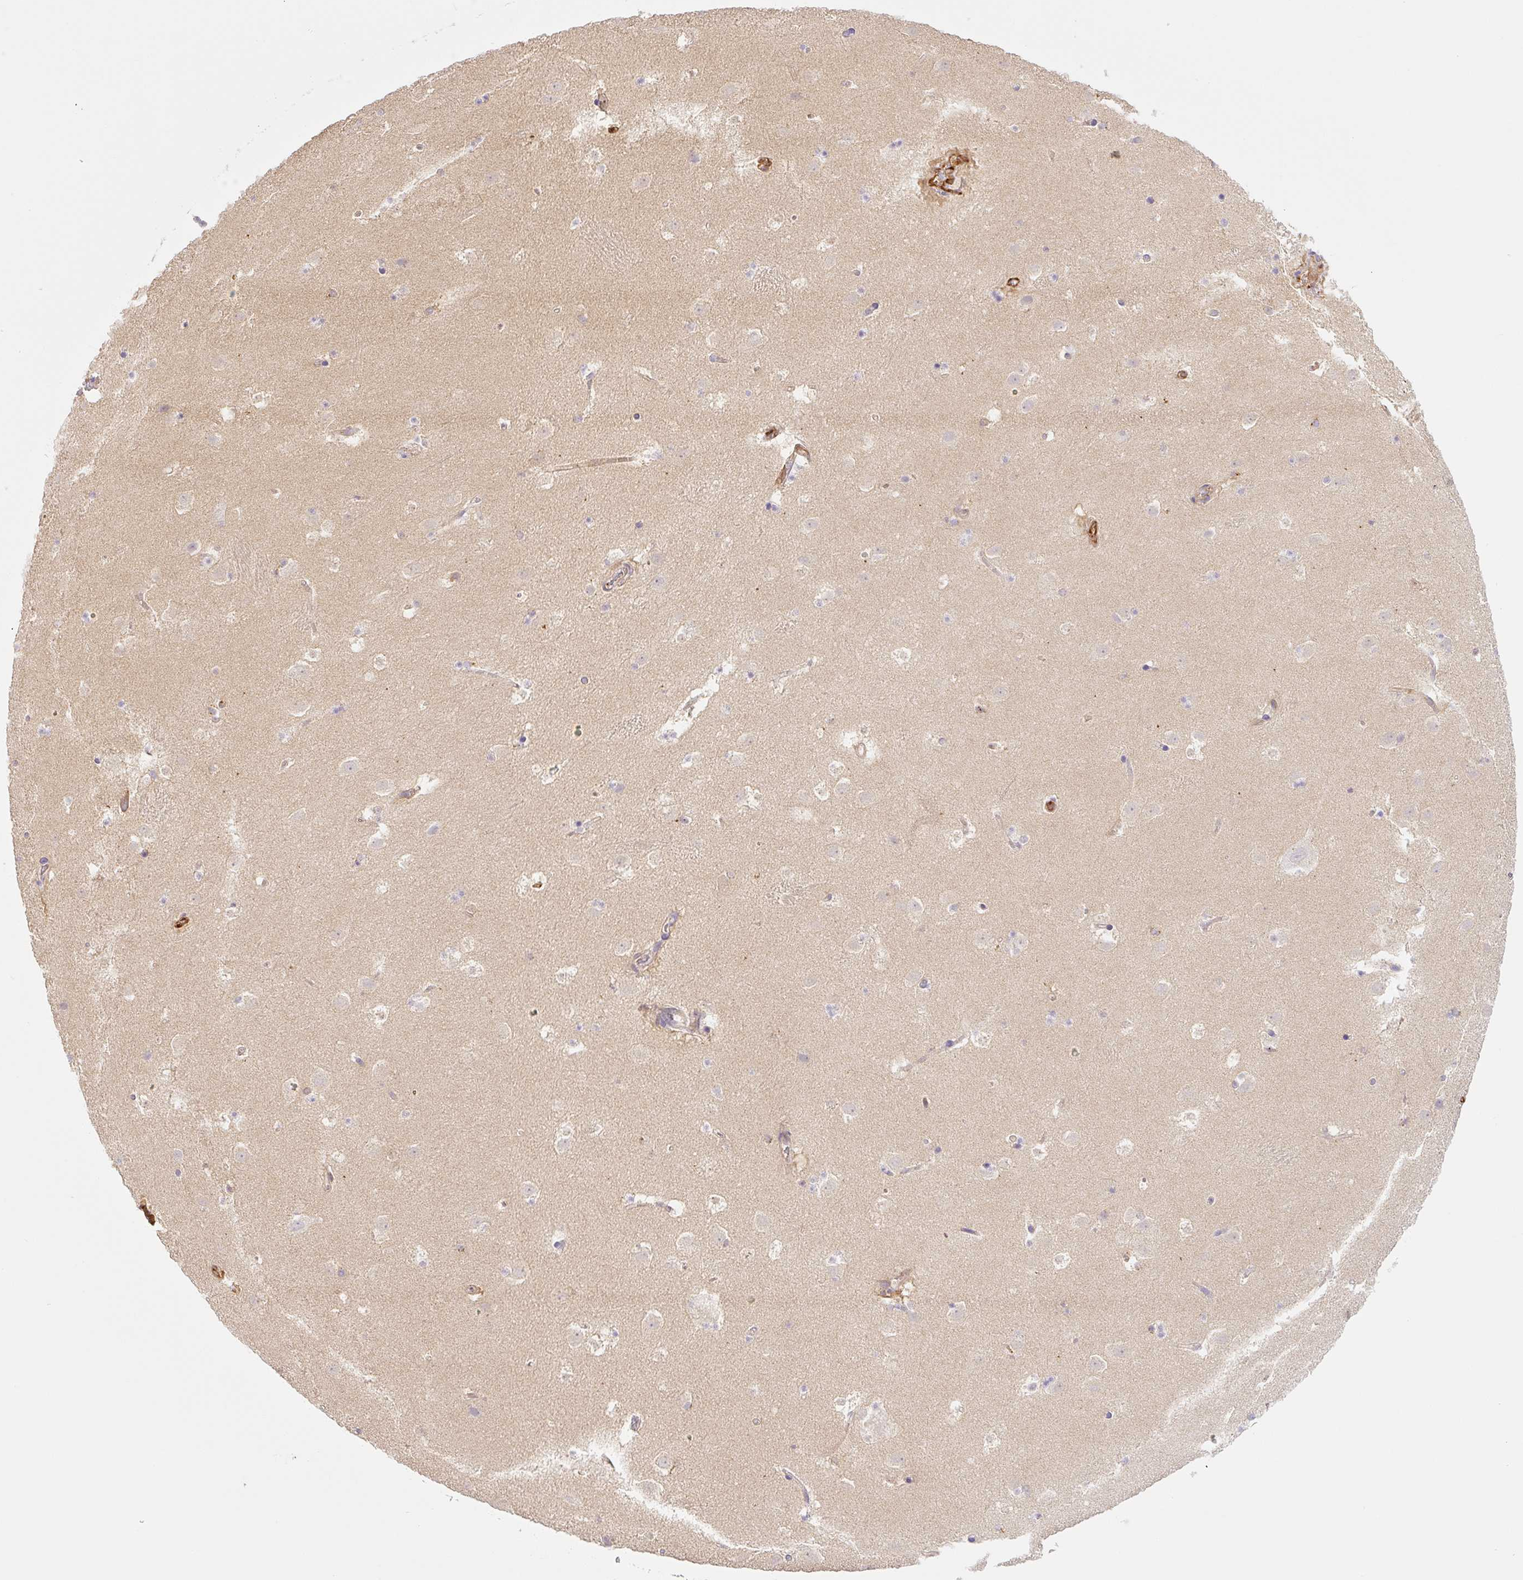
{"staining": {"intensity": "moderate", "quantity": "<25%", "location": "cytoplasmic/membranous"}, "tissue": "caudate", "cell_type": "Glial cells", "image_type": "normal", "snomed": [{"axis": "morphology", "description": "Normal tissue, NOS"}, {"axis": "topography", "description": "Lateral ventricle wall"}], "caption": "Glial cells exhibit low levels of moderate cytoplasmic/membranous positivity in approximately <25% of cells in unremarkable caudate. Nuclei are stained in blue.", "gene": "PLA2G4A", "patient": {"sex": "male", "age": 37}}